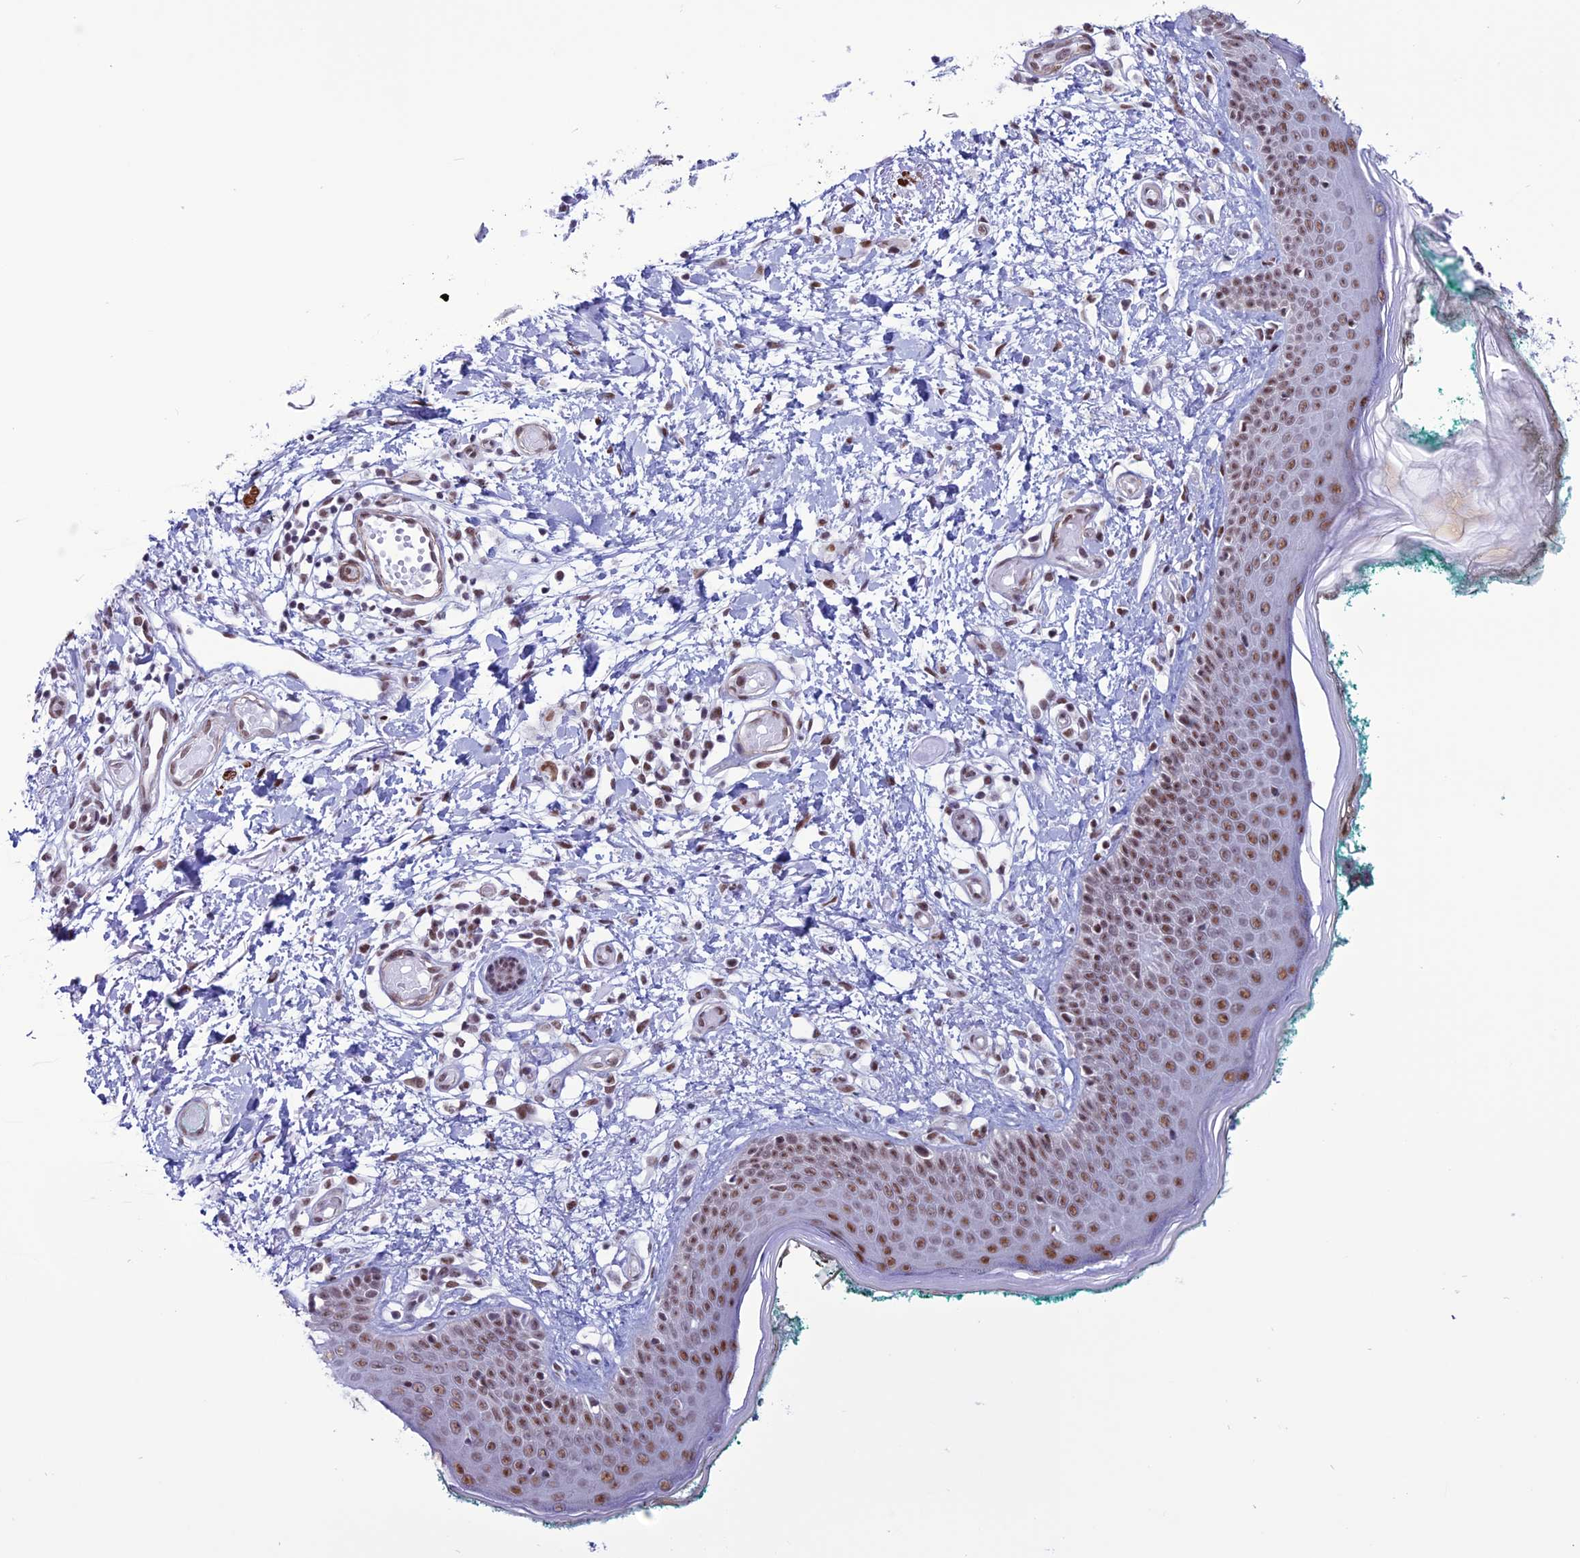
{"staining": {"intensity": "moderate", "quantity": ">75%", "location": "nuclear"}, "tissue": "skin", "cell_type": "Fibroblasts", "image_type": "normal", "snomed": [{"axis": "morphology", "description": "Normal tissue, NOS"}, {"axis": "morphology", "description": "Malignant melanoma, NOS"}, {"axis": "topography", "description": "Skin"}], "caption": "This is an image of IHC staining of benign skin, which shows moderate expression in the nuclear of fibroblasts.", "gene": "U2AF1", "patient": {"sex": "male", "age": 62}}